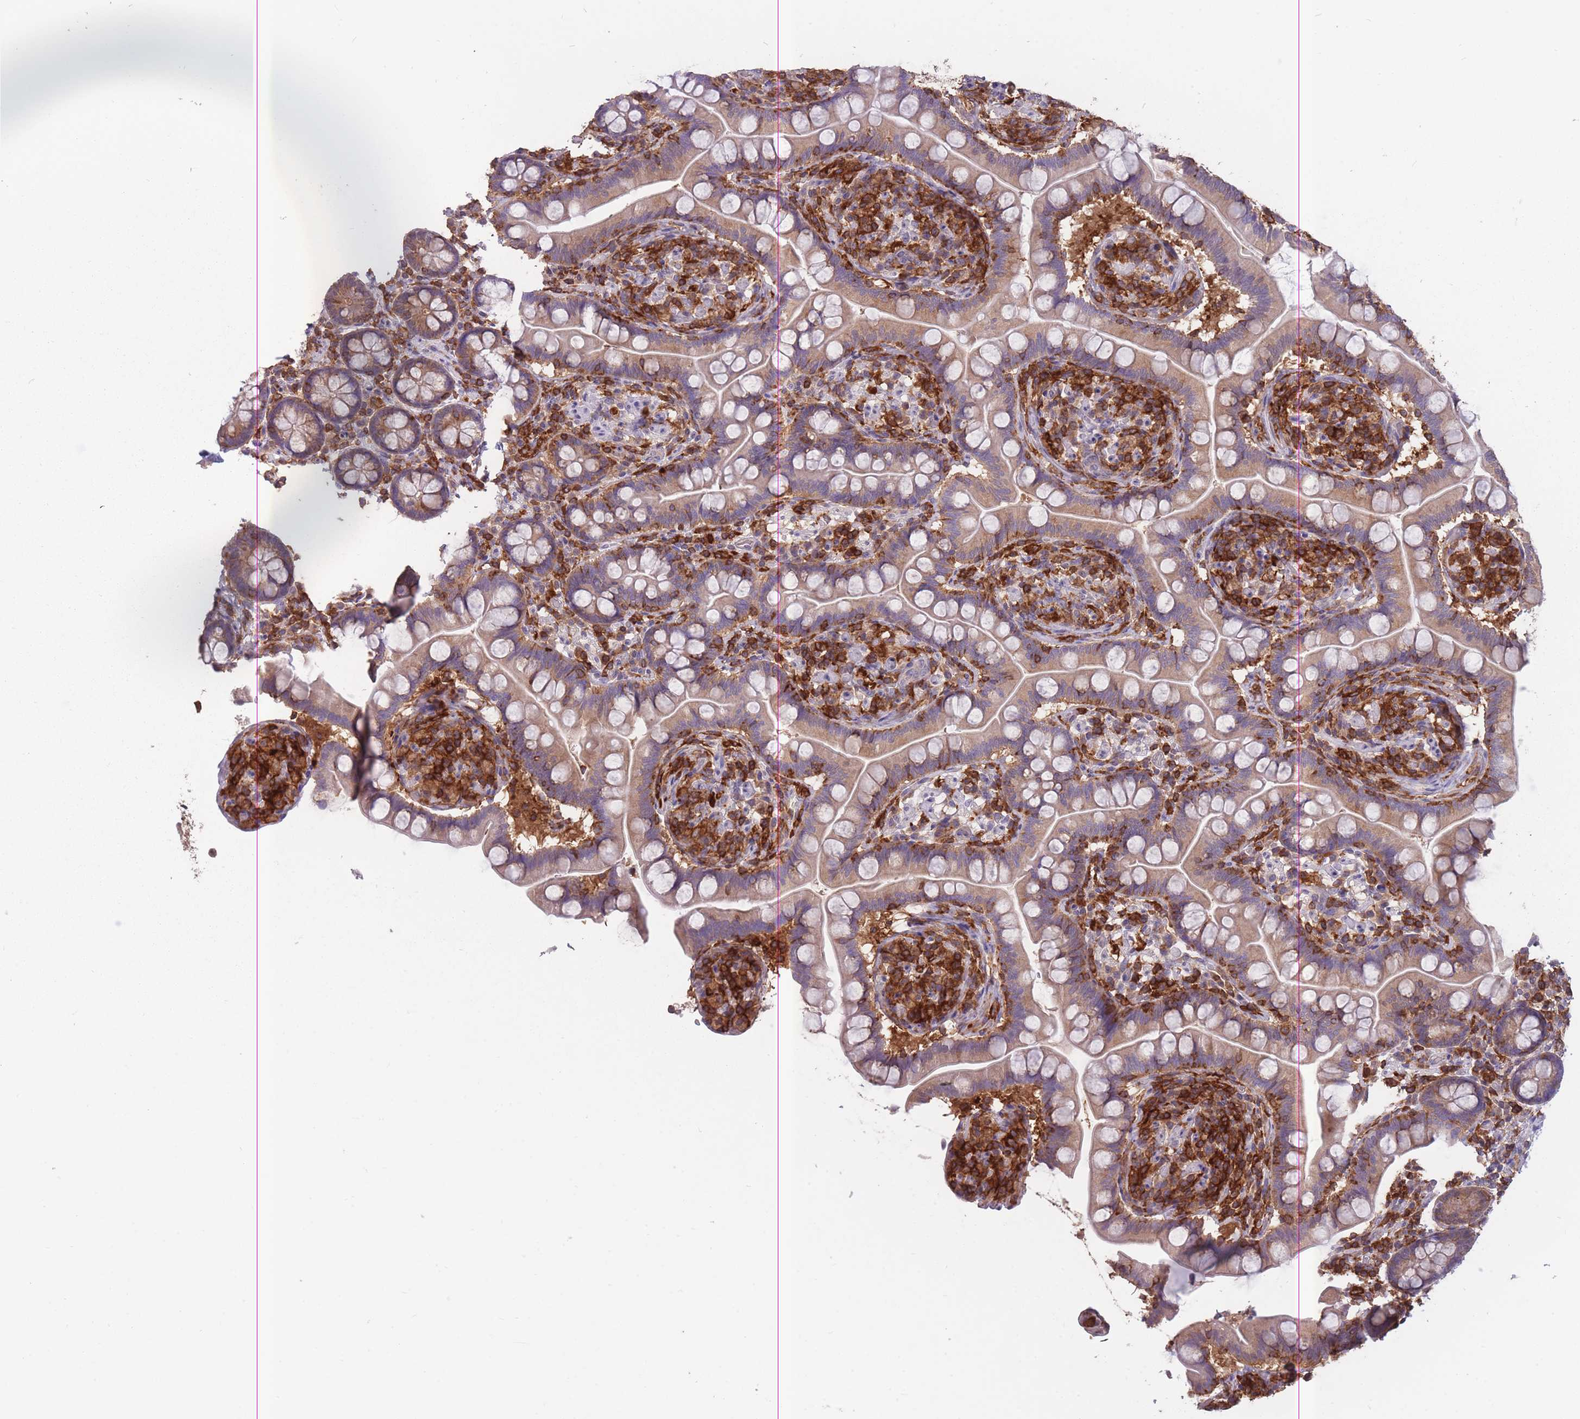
{"staining": {"intensity": "weak", "quantity": ">75%", "location": "cytoplasmic/membranous"}, "tissue": "small intestine", "cell_type": "Glandular cells", "image_type": "normal", "snomed": [{"axis": "morphology", "description": "Normal tissue, NOS"}, {"axis": "topography", "description": "Small intestine"}], "caption": "Protein expression analysis of unremarkable human small intestine reveals weak cytoplasmic/membranous staining in about >75% of glandular cells.", "gene": "GMIP", "patient": {"sex": "female", "age": 64}}